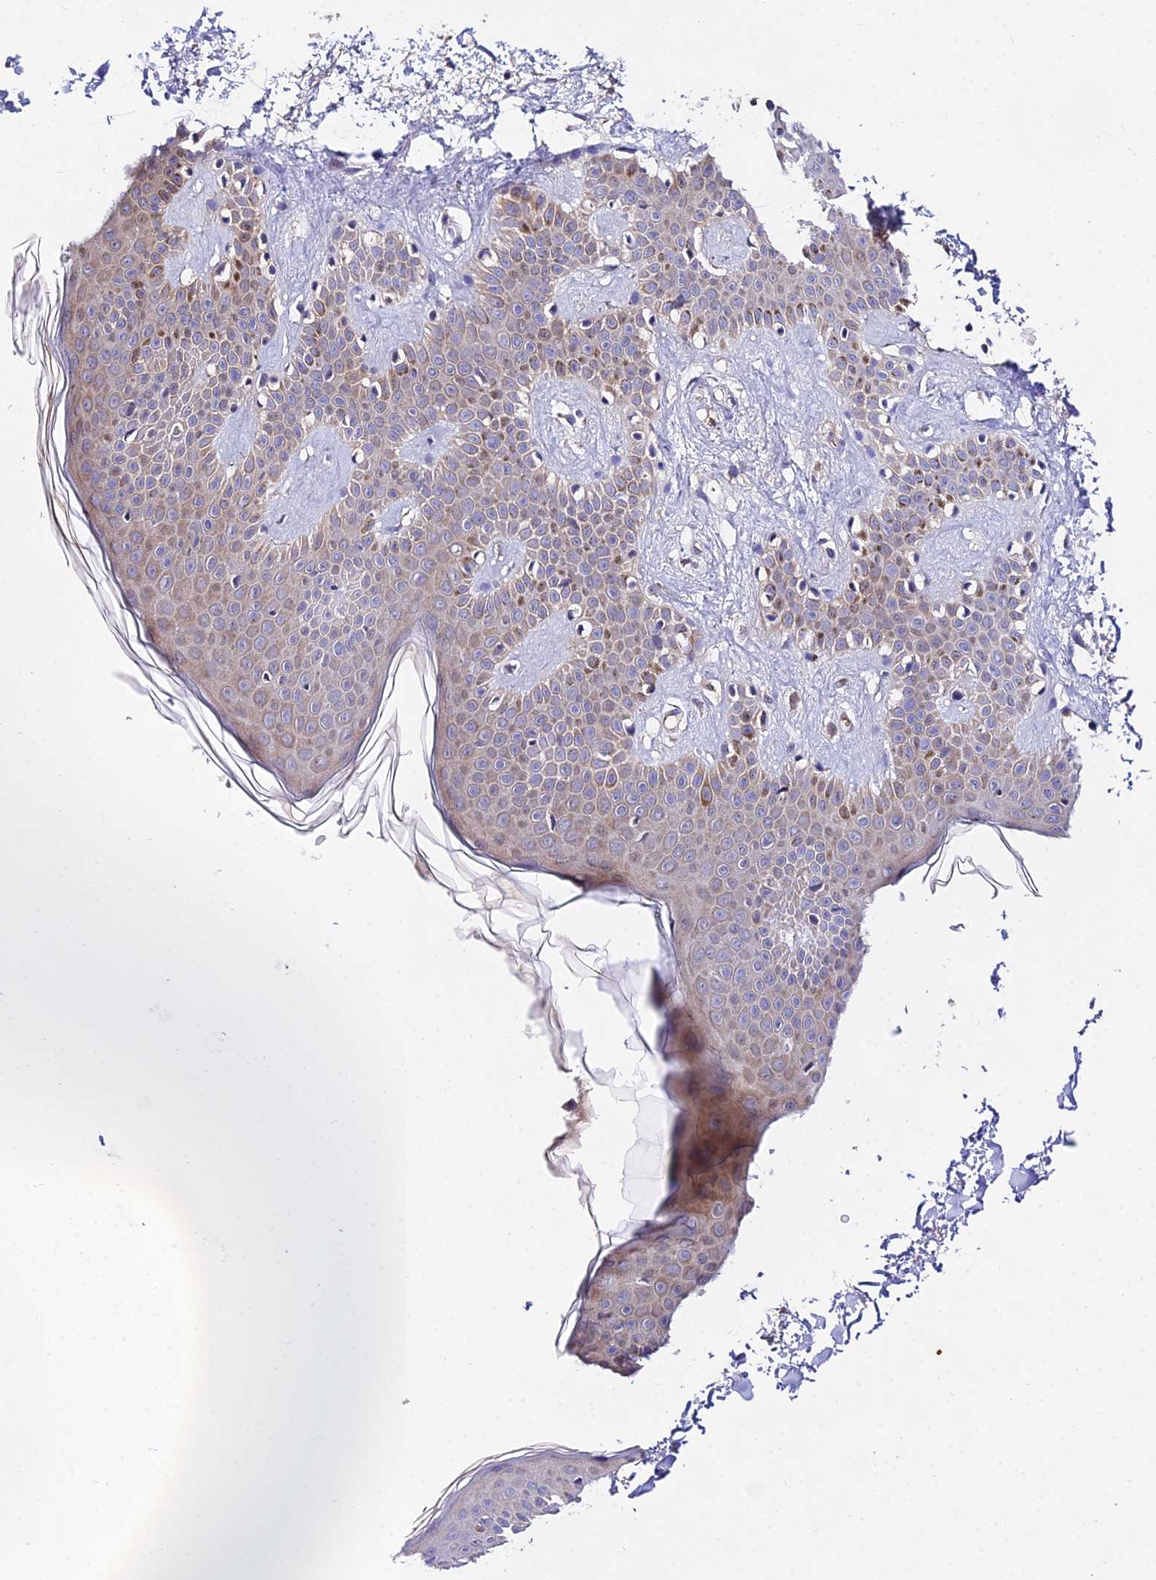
{"staining": {"intensity": "negative", "quantity": "none", "location": "none"}, "tissue": "skin", "cell_type": "Fibroblasts", "image_type": "normal", "snomed": [{"axis": "morphology", "description": "Normal tissue, NOS"}, {"axis": "topography", "description": "Skin"}], "caption": "Immunohistochemistry (IHC) of benign human skin demonstrates no expression in fibroblasts.", "gene": "WDR5B", "patient": {"sex": "male", "age": 67}}